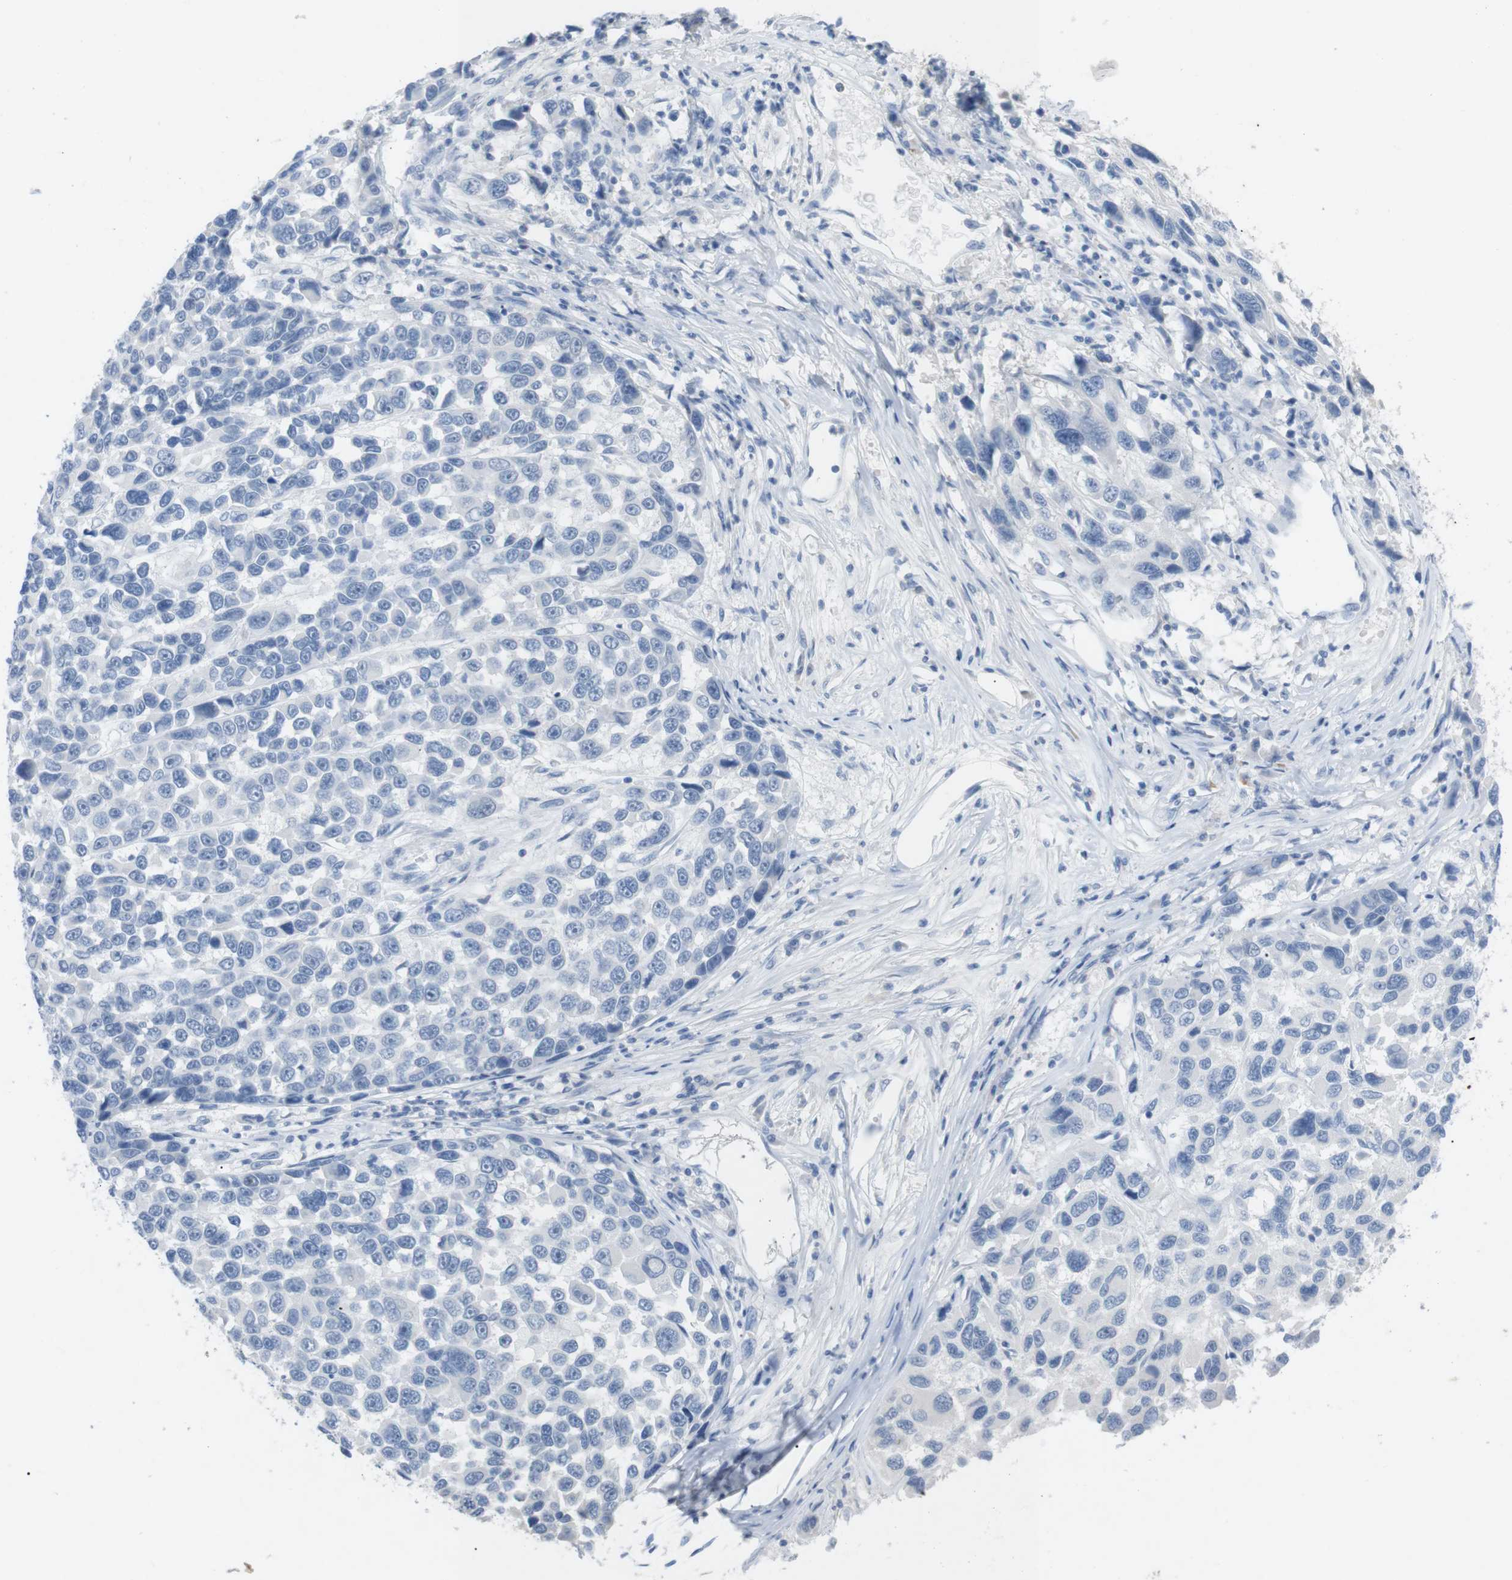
{"staining": {"intensity": "negative", "quantity": "none", "location": "none"}, "tissue": "melanoma", "cell_type": "Tumor cells", "image_type": "cancer", "snomed": [{"axis": "morphology", "description": "Malignant melanoma, NOS"}, {"axis": "topography", "description": "Skin"}], "caption": "The photomicrograph reveals no significant positivity in tumor cells of malignant melanoma.", "gene": "HBG2", "patient": {"sex": "male", "age": 53}}